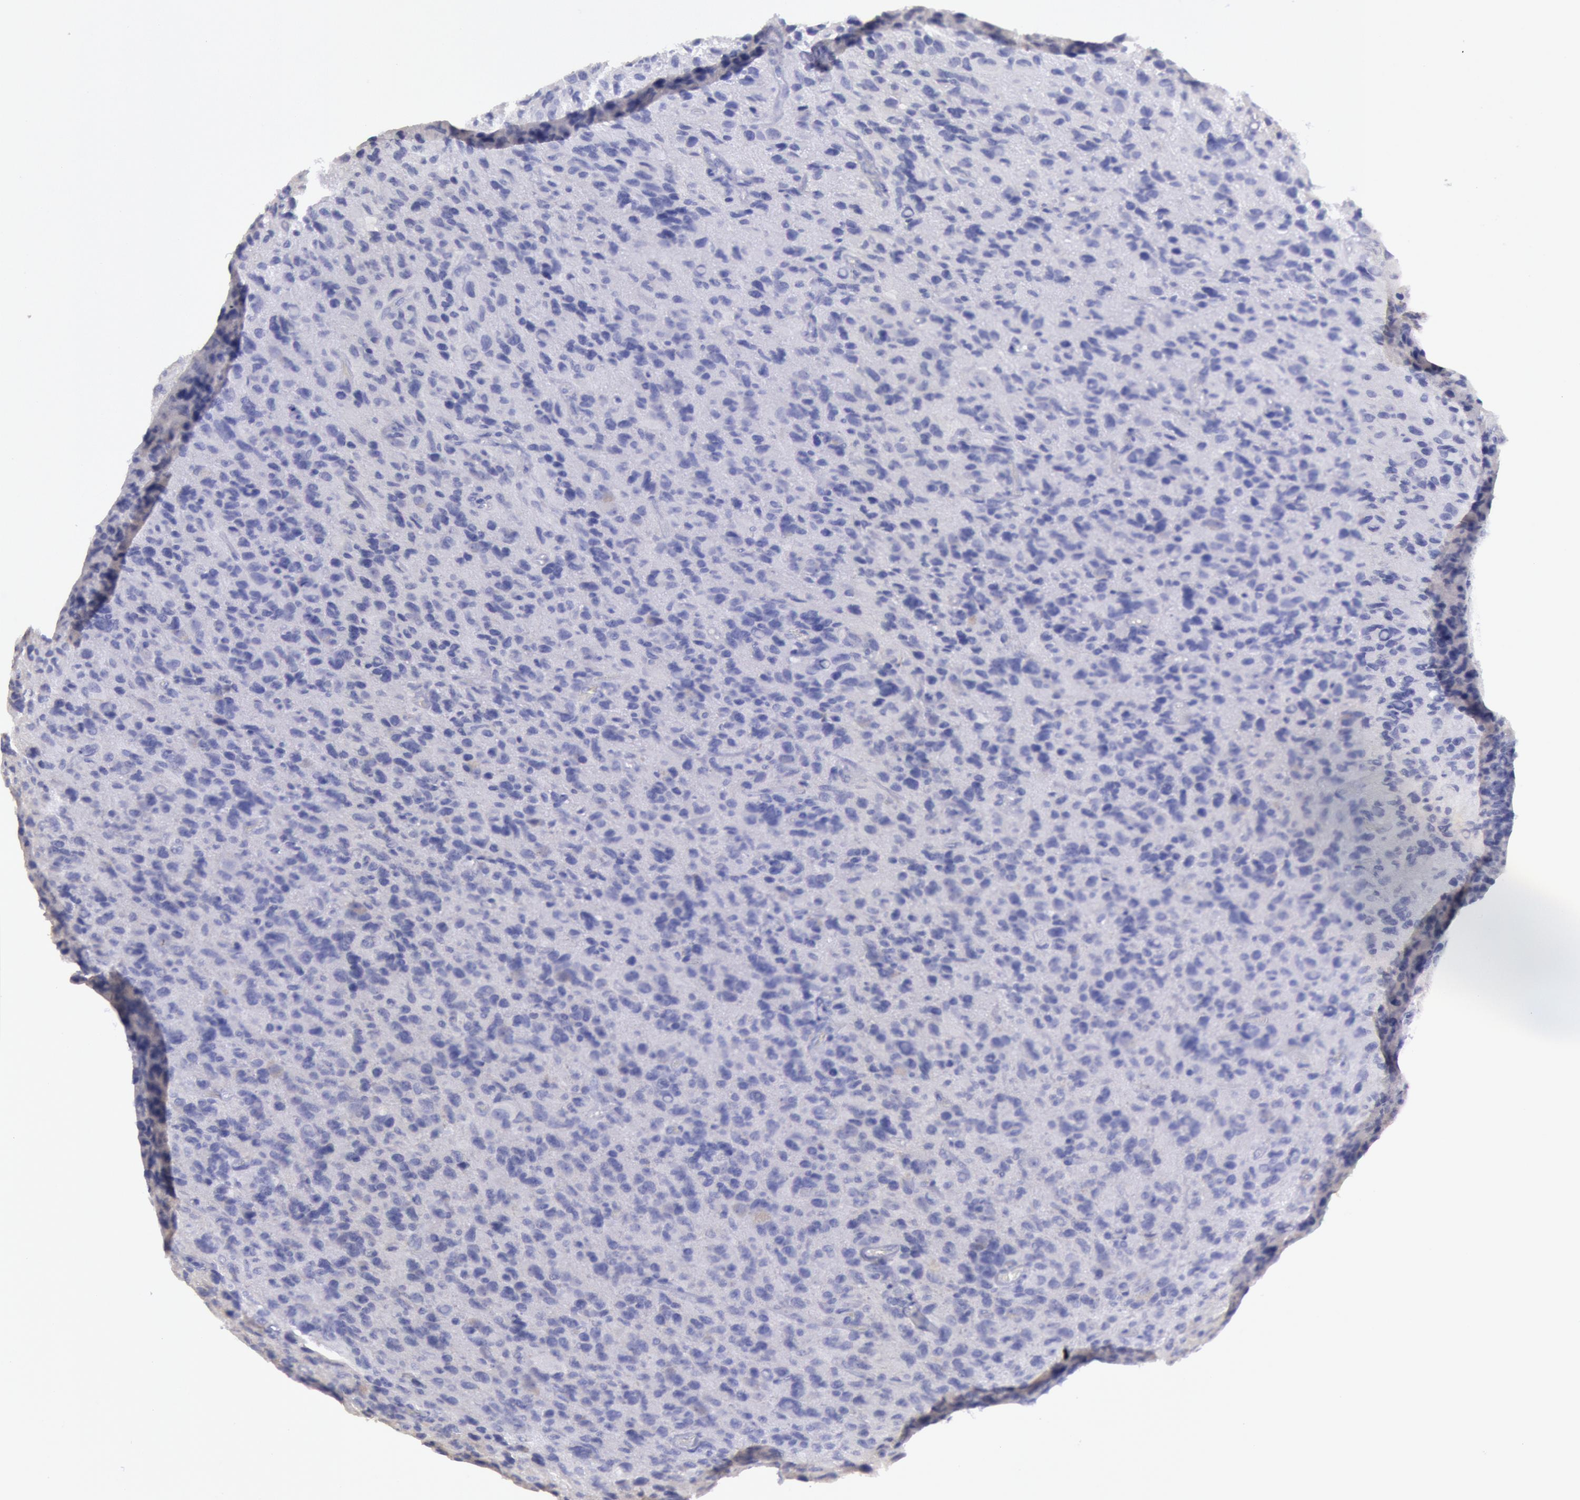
{"staining": {"intensity": "negative", "quantity": "none", "location": "none"}, "tissue": "glioma", "cell_type": "Tumor cells", "image_type": "cancer", "snomed": [{"axis": "morphology", "description": "Glioma, malignant, High grade"}, {"axis": "topography", "description": "Brain"}], "caption": "Human malignant glioma (high-grade) stained for a protein using immunohistochemistry displays no expression in tumor cells.", "gene": "MYH7", "patient": {"sex": "male", "age": 77}}